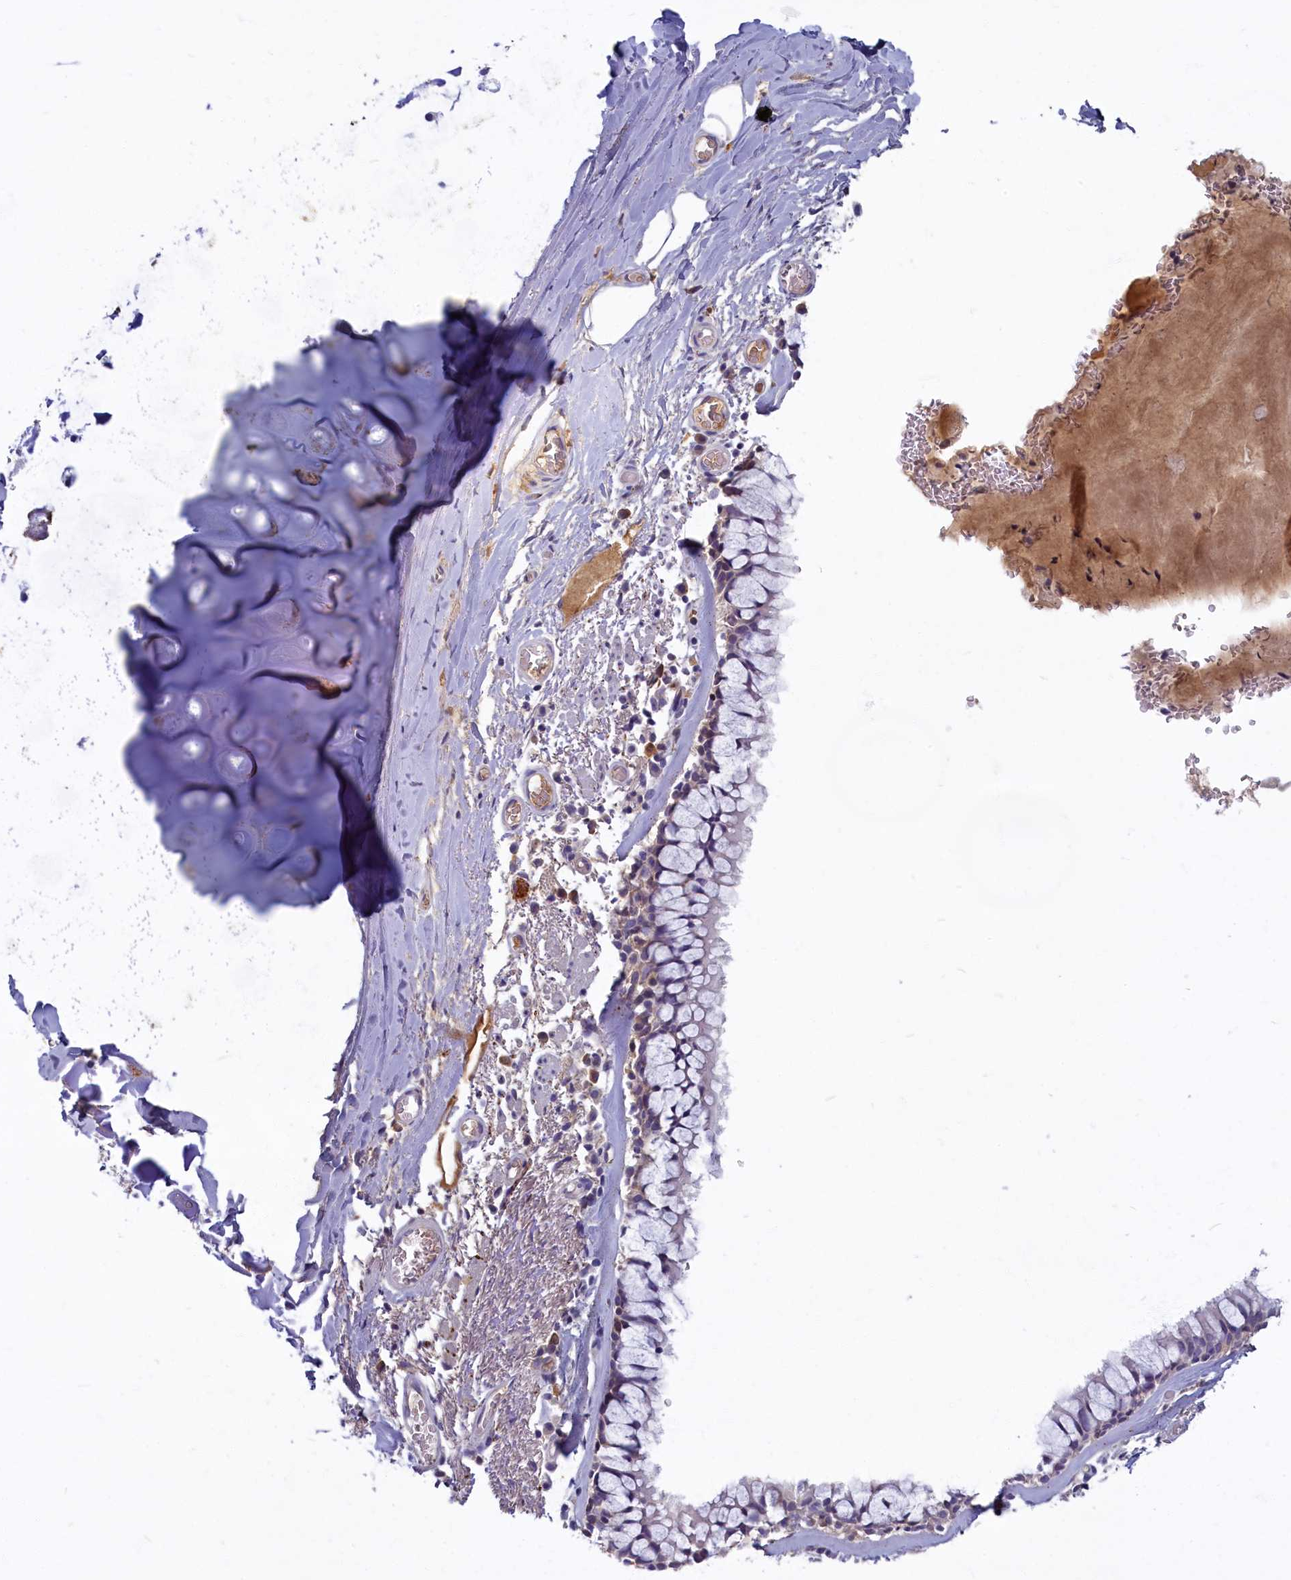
{"staining": {"intensity": "weak", "quantity": "<25%", "location": "cytoplasmic/membranous"}, "tissue": "bronchus", "cell_type": "Respiratory epithelial cells", "image_type": "normal", "snomed": [{"axis": "morphology", "description": "Normal tissue, NOS"}, {"axis": "topography", "description": "Bronchus"}], "caption": "DAB immunohistochemical staining of unremarkable bronchus displays no significant staining in respiratory epithelial cells.", "gene": "SV2C", "patient": {"sex": "male", "age": 65}}